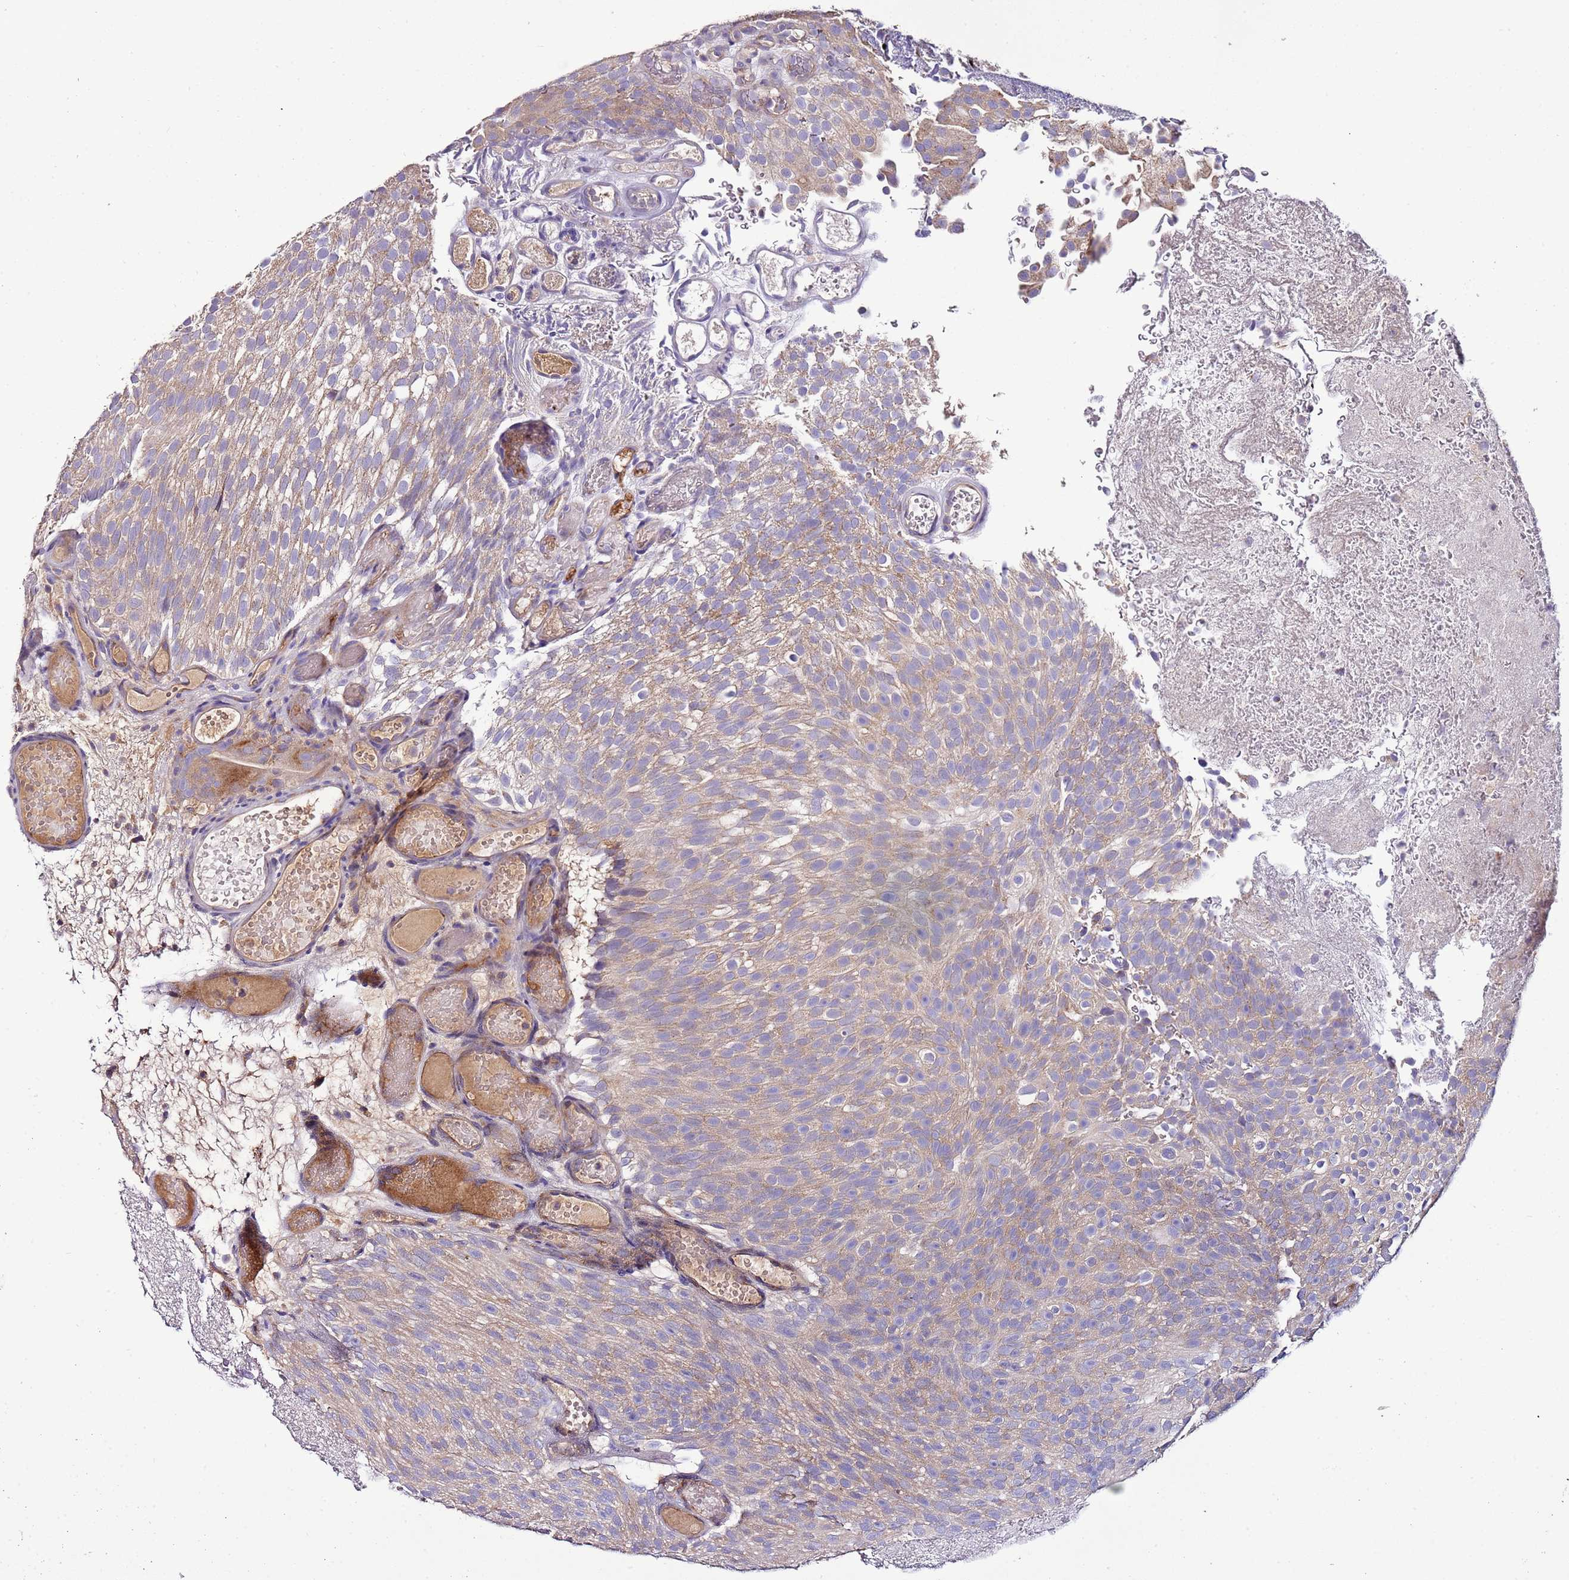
{"staining": {"intensity": "weak", "quantity": ">75%", "location": "cytoplasmic/membranous"}, "tissue": "urothelial cancer", "cell_type": "Tumor cells", "image_type": "cancer", "snomed": [{"axis": "morphology", "description": "Urothelial carcinoma, Low grade"}, {"axis": "topography", "description": "Urinary bladder"}], "caption": "Protein staining of urothelial carcinoma (low-grade) tissue reveals weak cytoplasmic/membranous staining in approximately >75% of tumor cells. (Brightfield microscopy of DAB IHC at high magnification).", "gene": "FAM20A", "patient": {"sex": "male", "age": 78}}